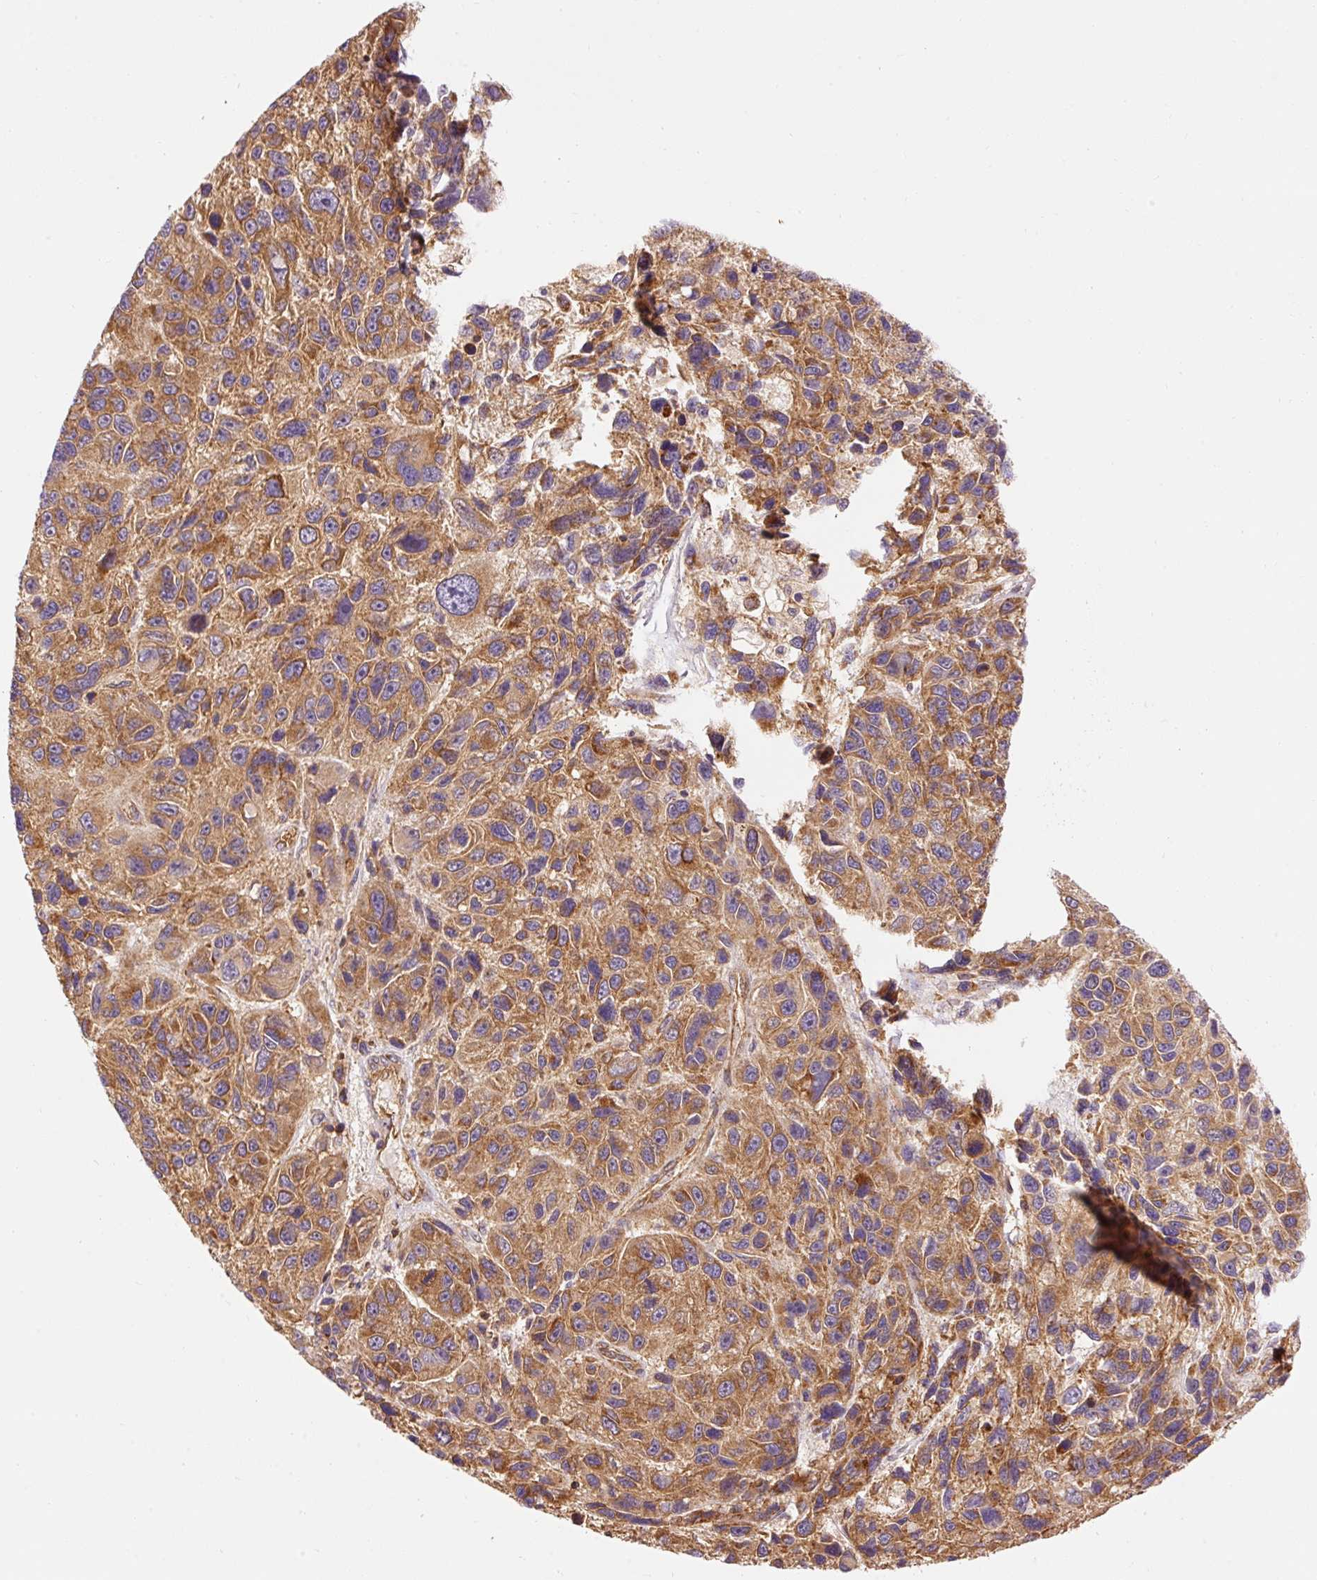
{"staining": {"intensity": "moderate", "quantity": ">75%", "location": "cytoplasmic/membranous"}, "tissue": "melanoma", "cell_type": "Tumor cells", "image_type": "cancer", "snomed": [{"axis": "morphology", "description": "Malignant melanoma, NOS"}, {"axis": "topography", "description": "Skin"}], "caption": "Melanoma tissue displays moderate cytoplasmic/membranous expression in about >75% of tumor cells, visualized by immunohistochemistry. (brown staining indicates protein expression, while blue staining denotes nuclei).", "gene": "ADCY4", "patient": {"sex": "male", "age": 53}}